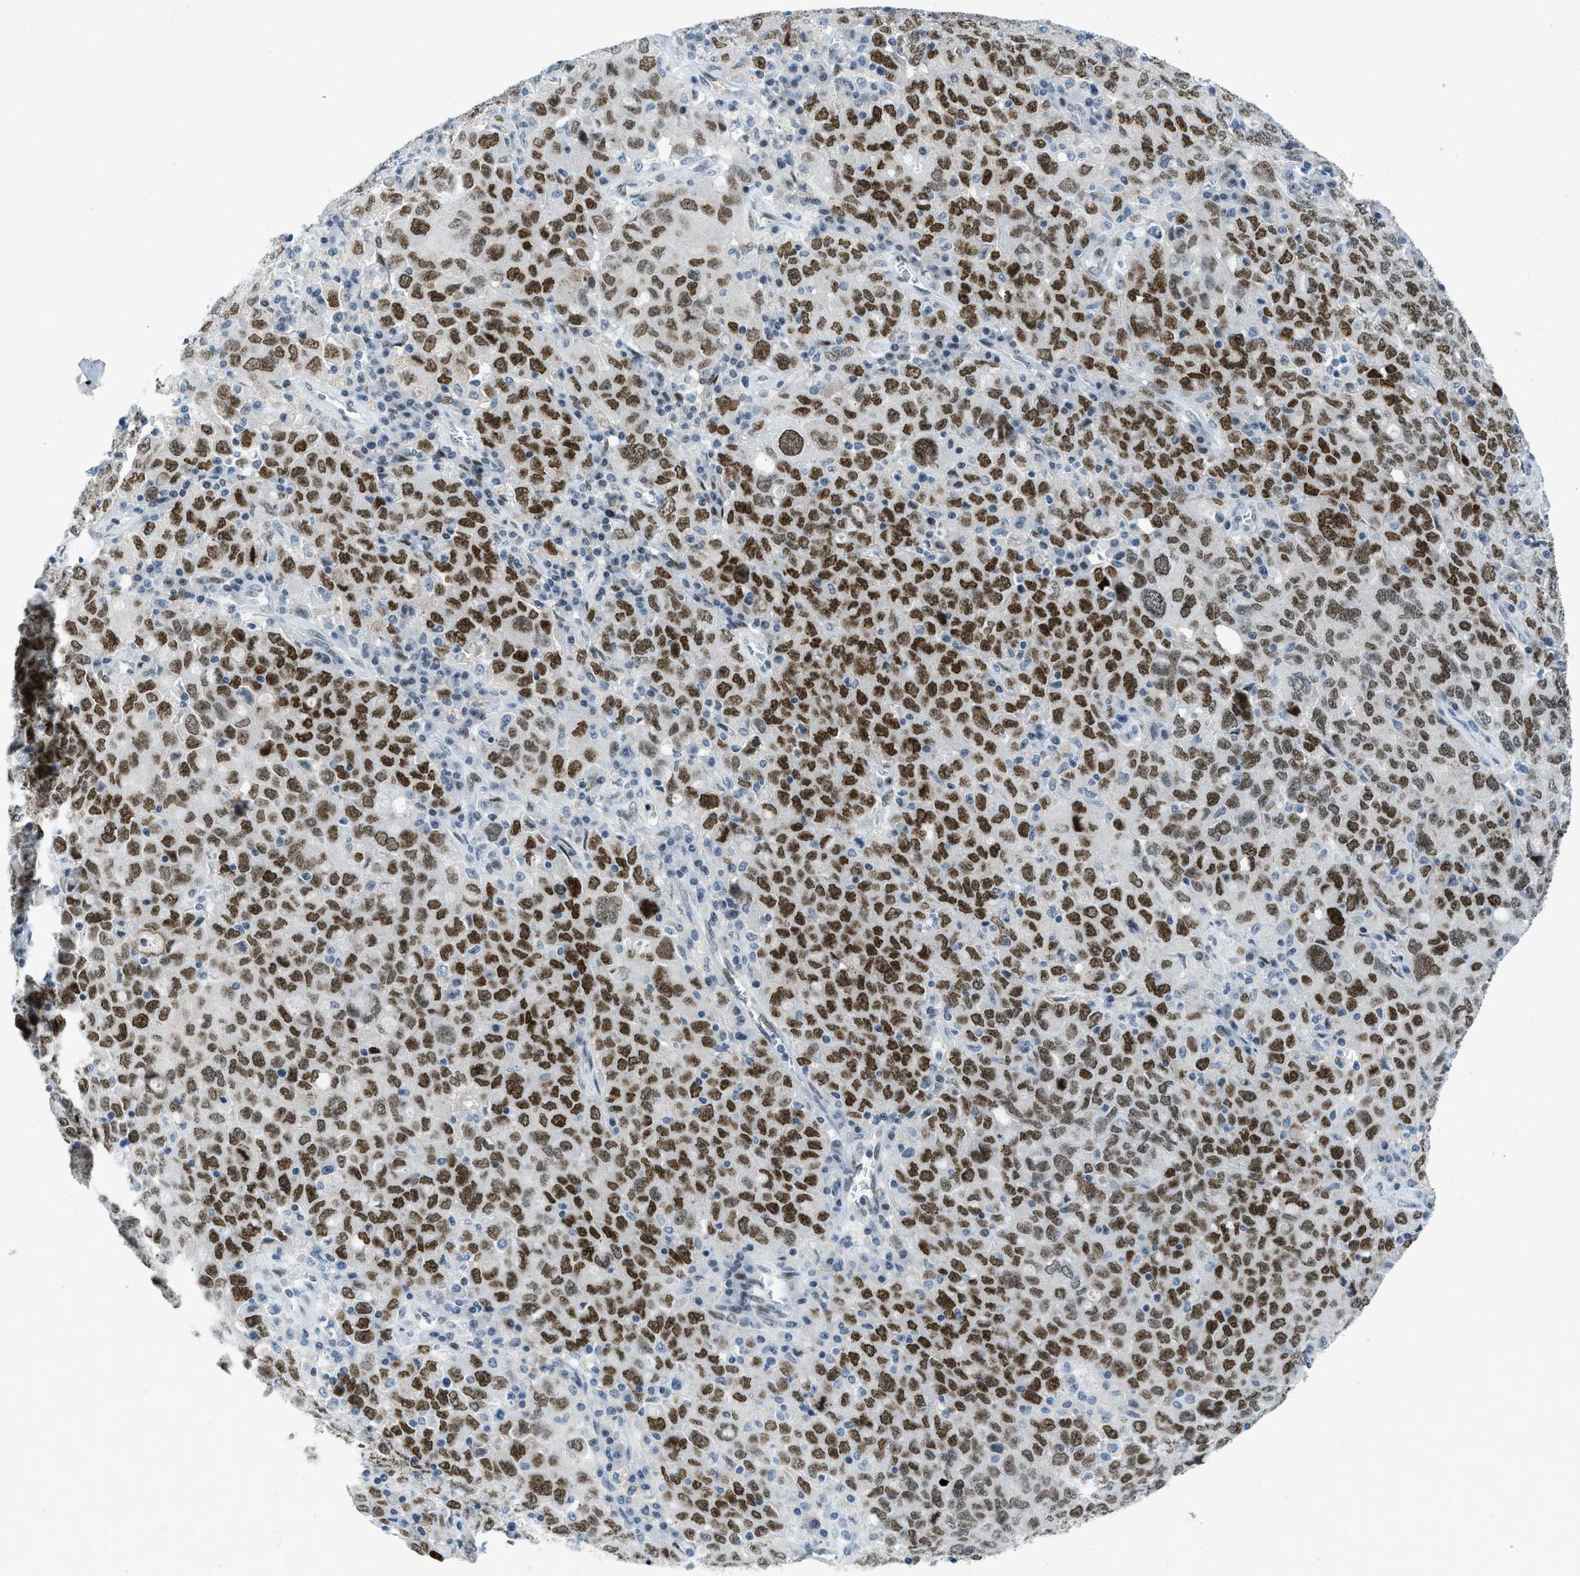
{"staining": {"intensity": "strong", "quantity": ">75%", "location": "nuclear"}, "tissue": "ovarian cancer", "cell_type": "Tumor cells", "image_type": "cancer", "snomed": [{"axis": "morphology", "description": "Carcinoma, endometroid"}, {"axis": "topography", "description": "Ovary"}], "caption": "Protein expression analysis of ovarian cancer (endometroid carcinoma) shows strong nuclear expression in about >75% of tumor cells.", "gene": "PBX1", "patient": {"sex": "female", "age": 62}}